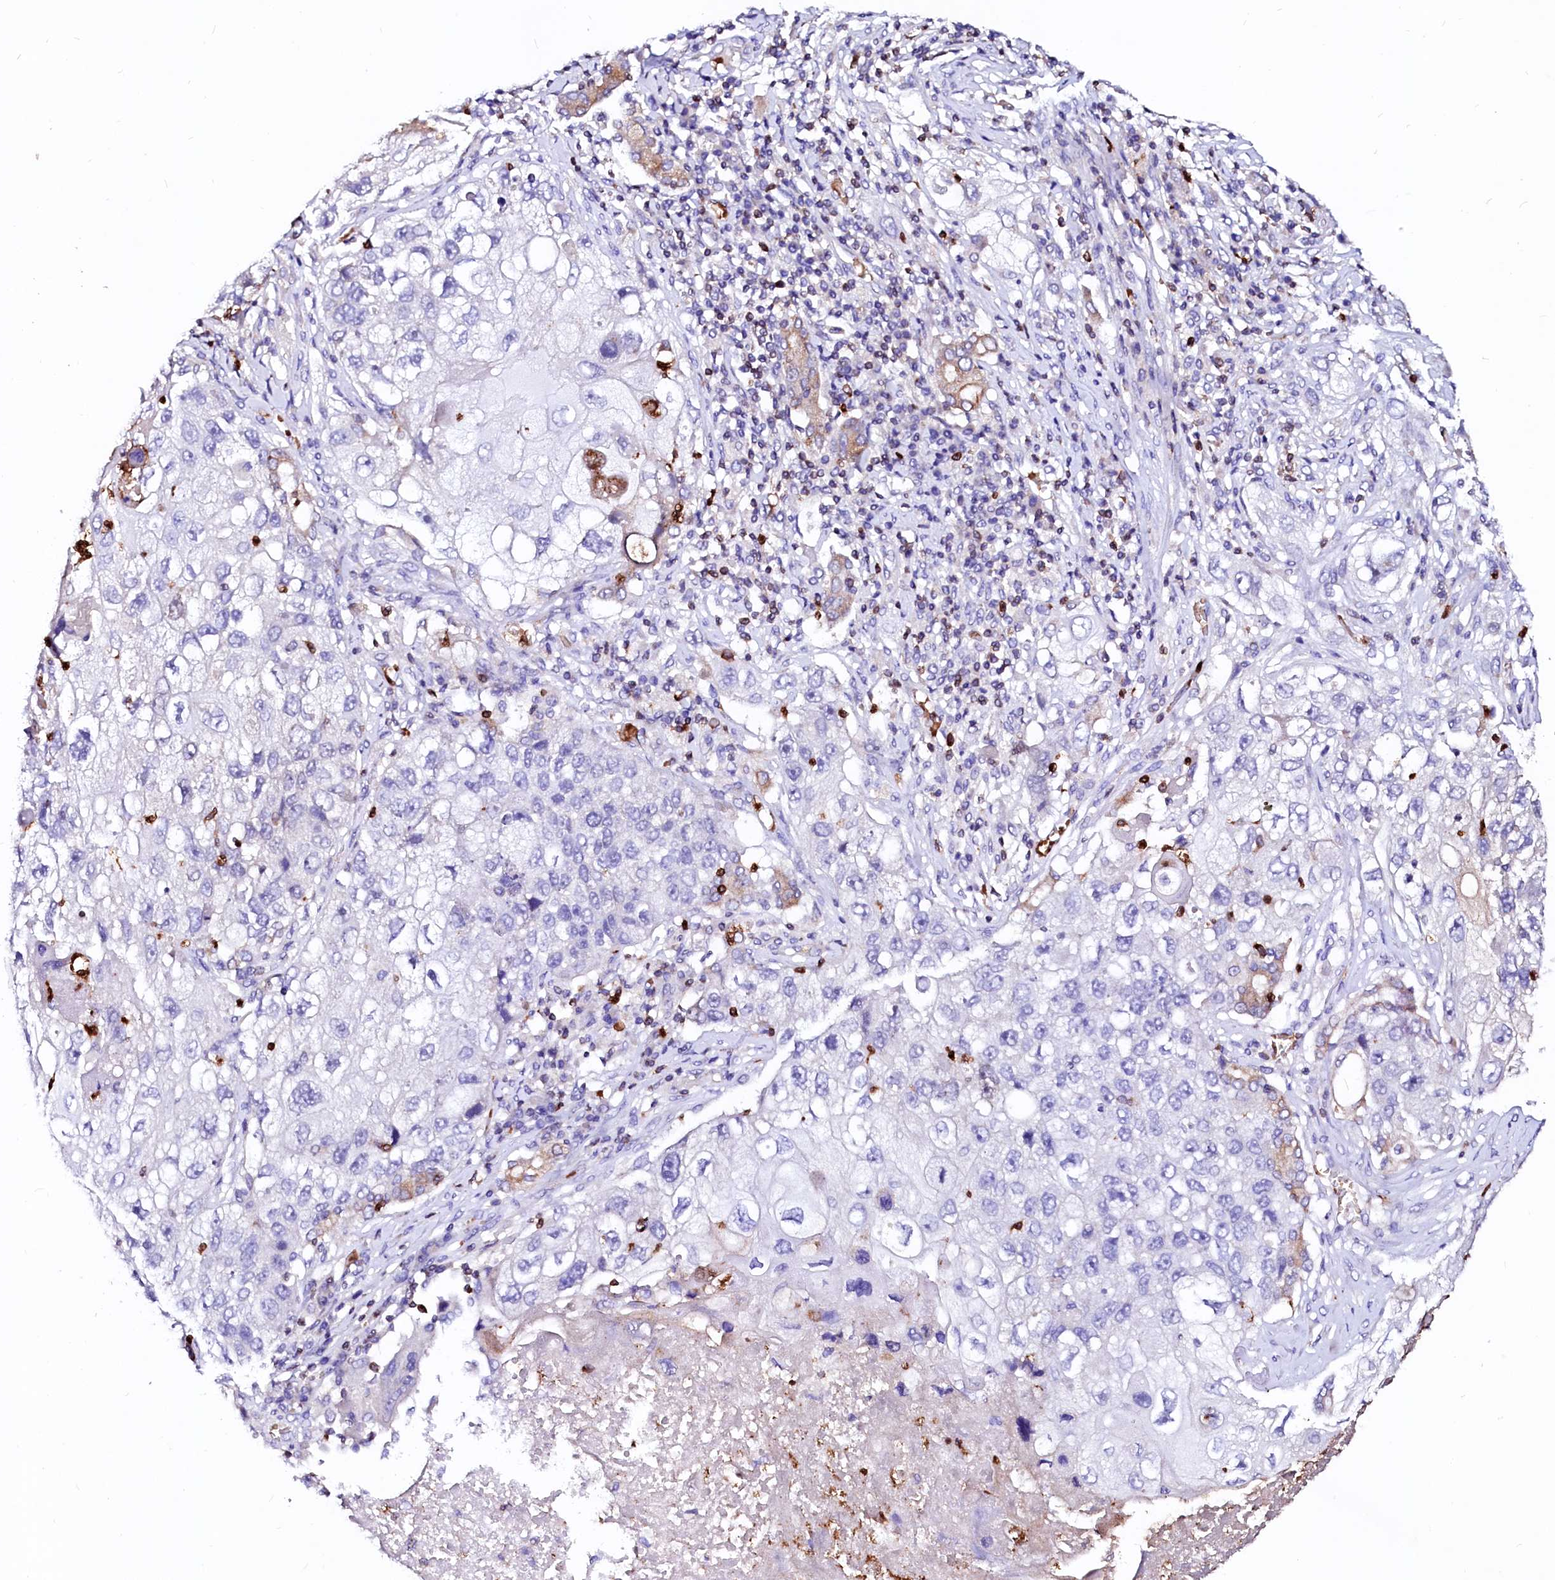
{"staining": {"intensity": "negative", "quantity": "none", "location": "none"}, "tissue": "lung cancer", "cell_type": "Tumor cells", "image_type": "cancer", "snomed": [{"axis": "morphology", "description": "Squamous cell carcinoma, NOS"}, {"axis": "topography", "description": "Lung"}], "caption": "Immunohistochemistry (IHC) photomicrograph of neoplastic tissue: lung cancer stained with DAB shows no significant protein positivity in tumor cells.", "gene": "RAB27A", "patient": {"sex": "male", "age": 61}}